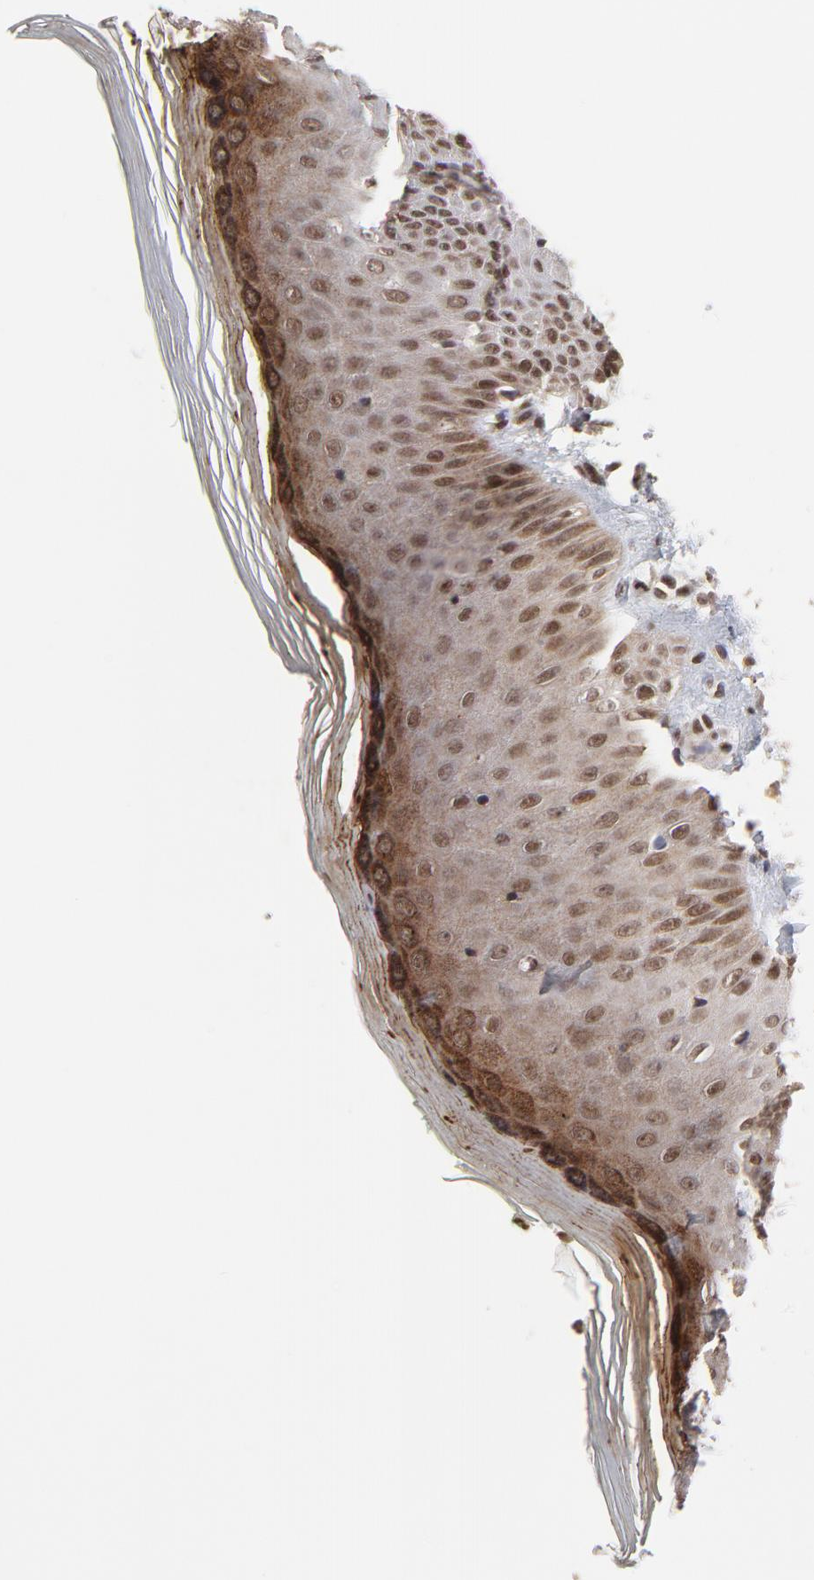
{"staining": {"intensity": "strong", "quantity": ">75%", "location": "cytoplasmic/membranous,nuclear"}, "tissue": "skin", "cell_type": "Epidermal cells", "image_type": "normal", "snomed": [{"axis": "morphology", "description": "Normal tissue, NOS"}, {"axis": "morphology", "description": "Inflammation, NOS"}, {"axis": "topography", "description": "Soft tissue"}, {"axis": "topography", "description": "Anal"}], "caption": "Protein staining of normal skin reveals strong cytoplasmic/membranous,nuclear expression in approximately >75% of epidermal cells.", "gene": "ZNF777", "patient": {"sex": "female", "age": 15}}